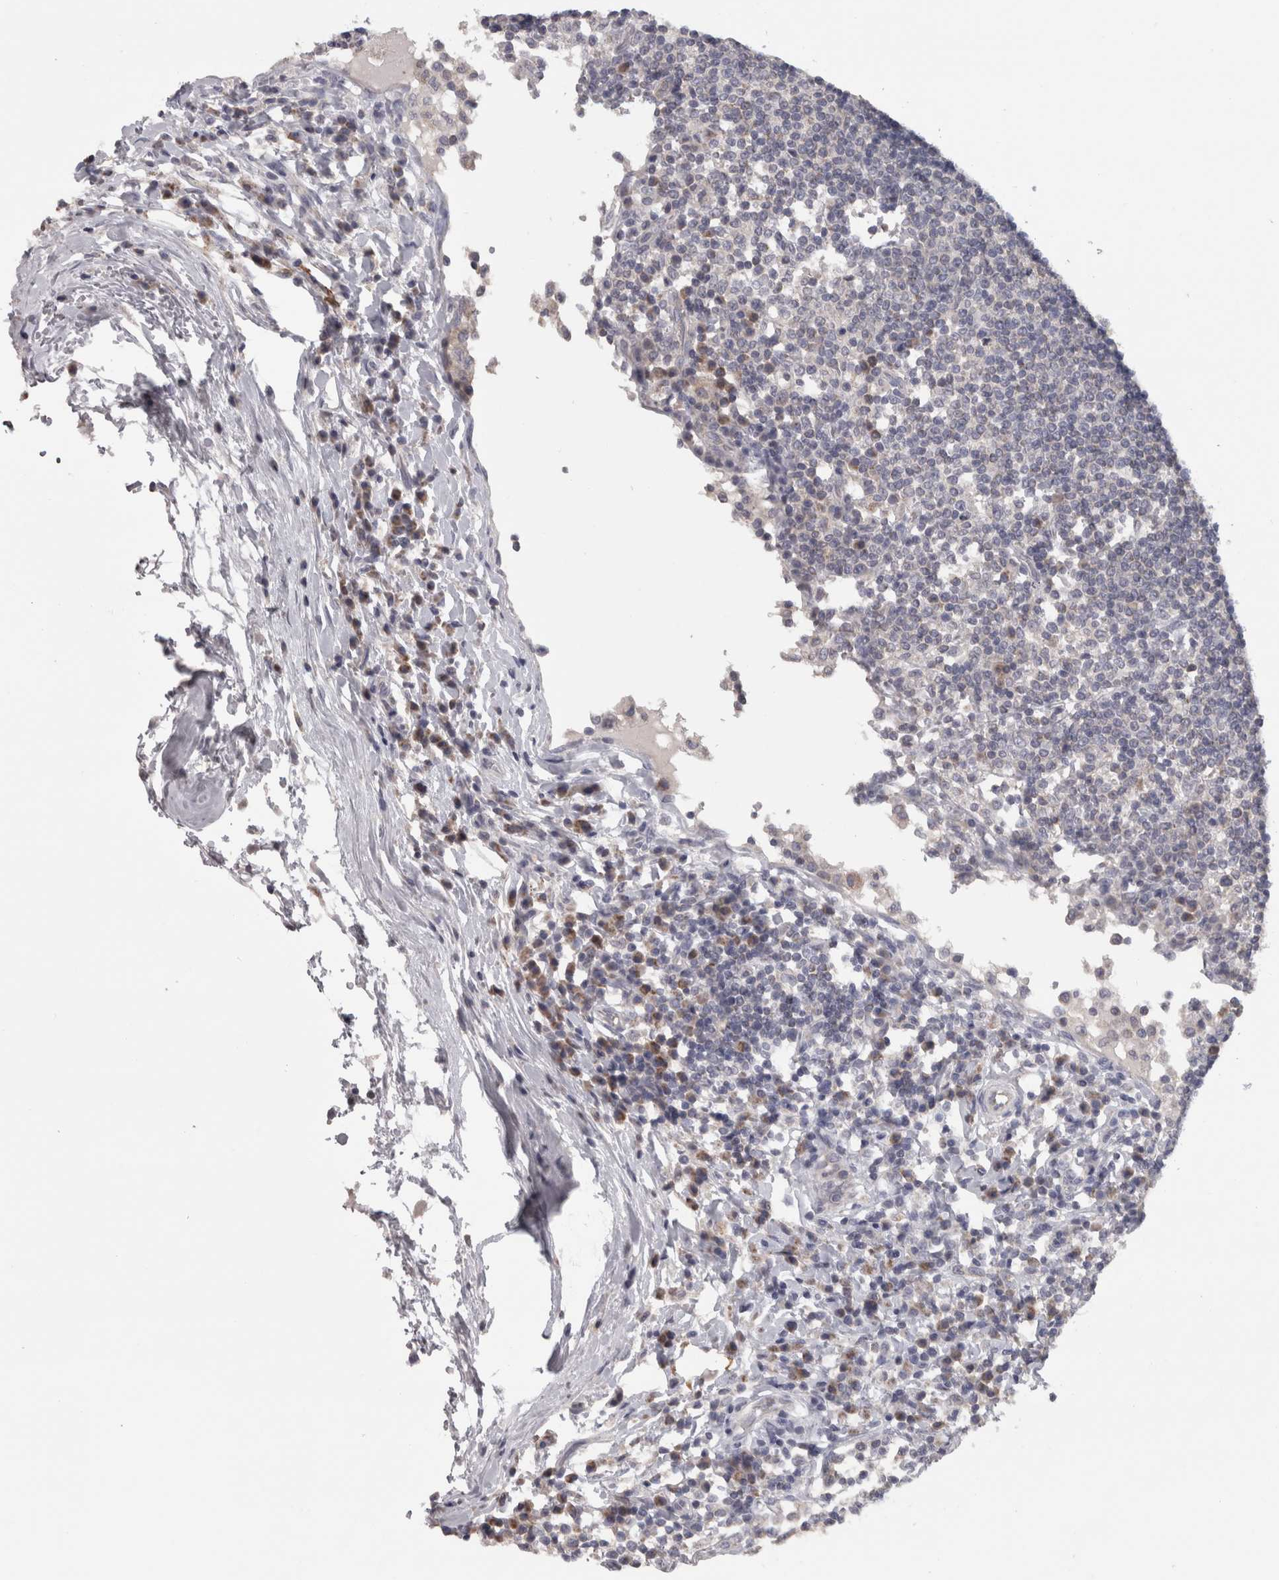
{"staining": {"intensity": "negative", "quantity": "none", "location": "none"}, "tissue": "lymph node", "cell_type": "Germinal center cells", "image_type": "normal", "snomed": [{"axis": "morphology", "description": "Normal tissue, NOS"}, {"axis": "topography", "description": "Lymph node"}], "caption": "The image demonstrates no staining of germinal center cells in benign lymph node.", "gene": "TCAP", "patient": {"sex": "female", "age": 53}}